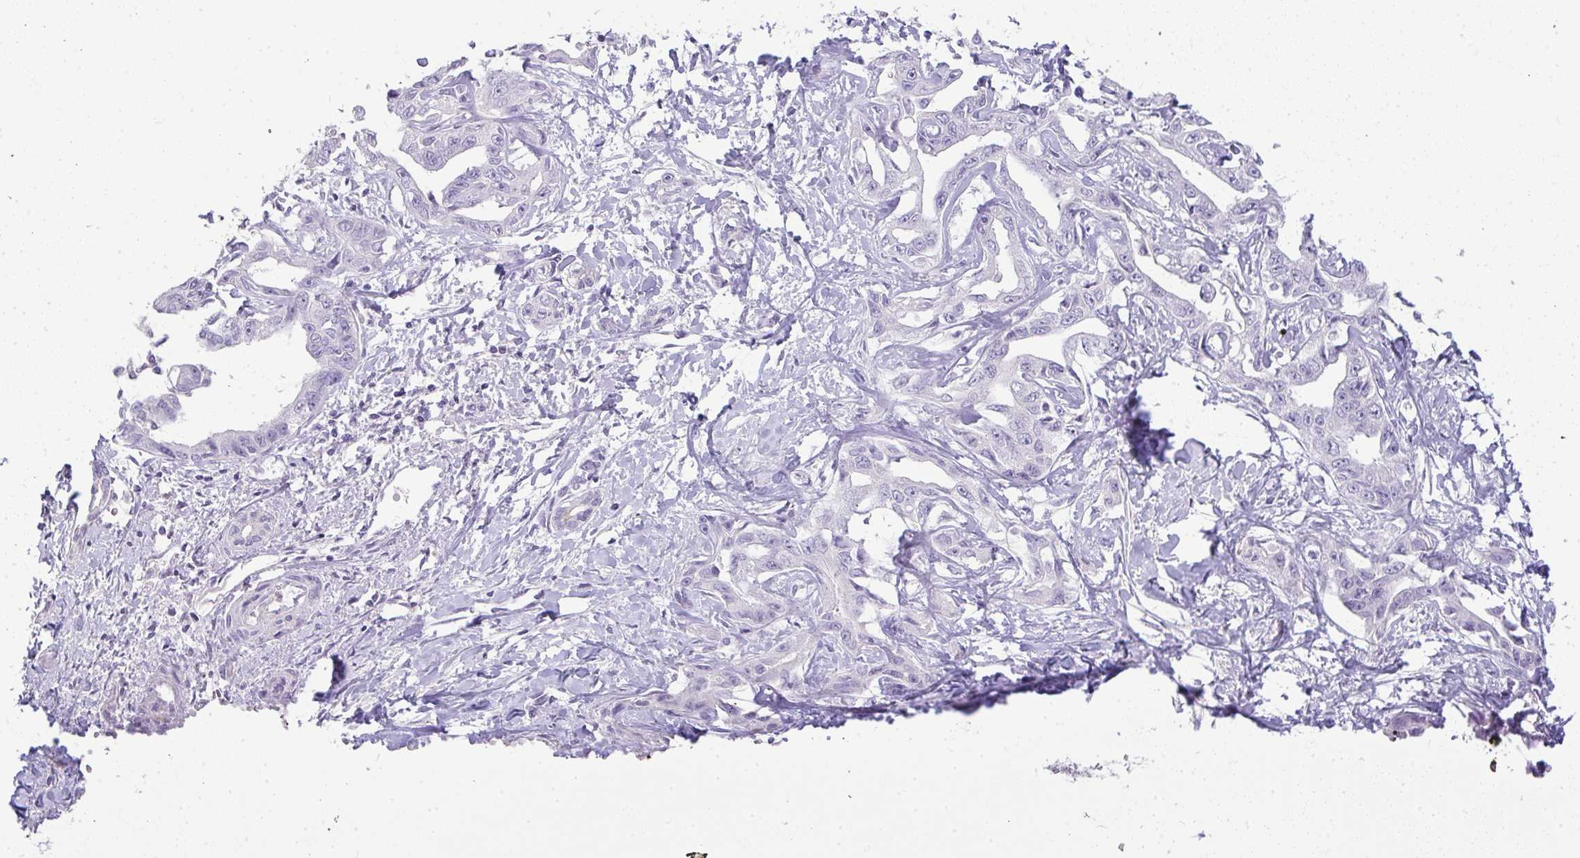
{"staining": {"intensity": "negative", "quantity": "none", "location": "none"}, "tissue": "liver cancer", "cell_type": "Tumor cells", "image_type": "cancer", "snomed": [{"axis": "morphology", "description": "Cholangiocarcinoma"}, {"axis": "topography", "description": "Liver"}], "caption": "The image displays no significant staining in tumor cells of liver cancer.", "gene": "LIPE", "patient": {"sex": "male", "age": 59}}